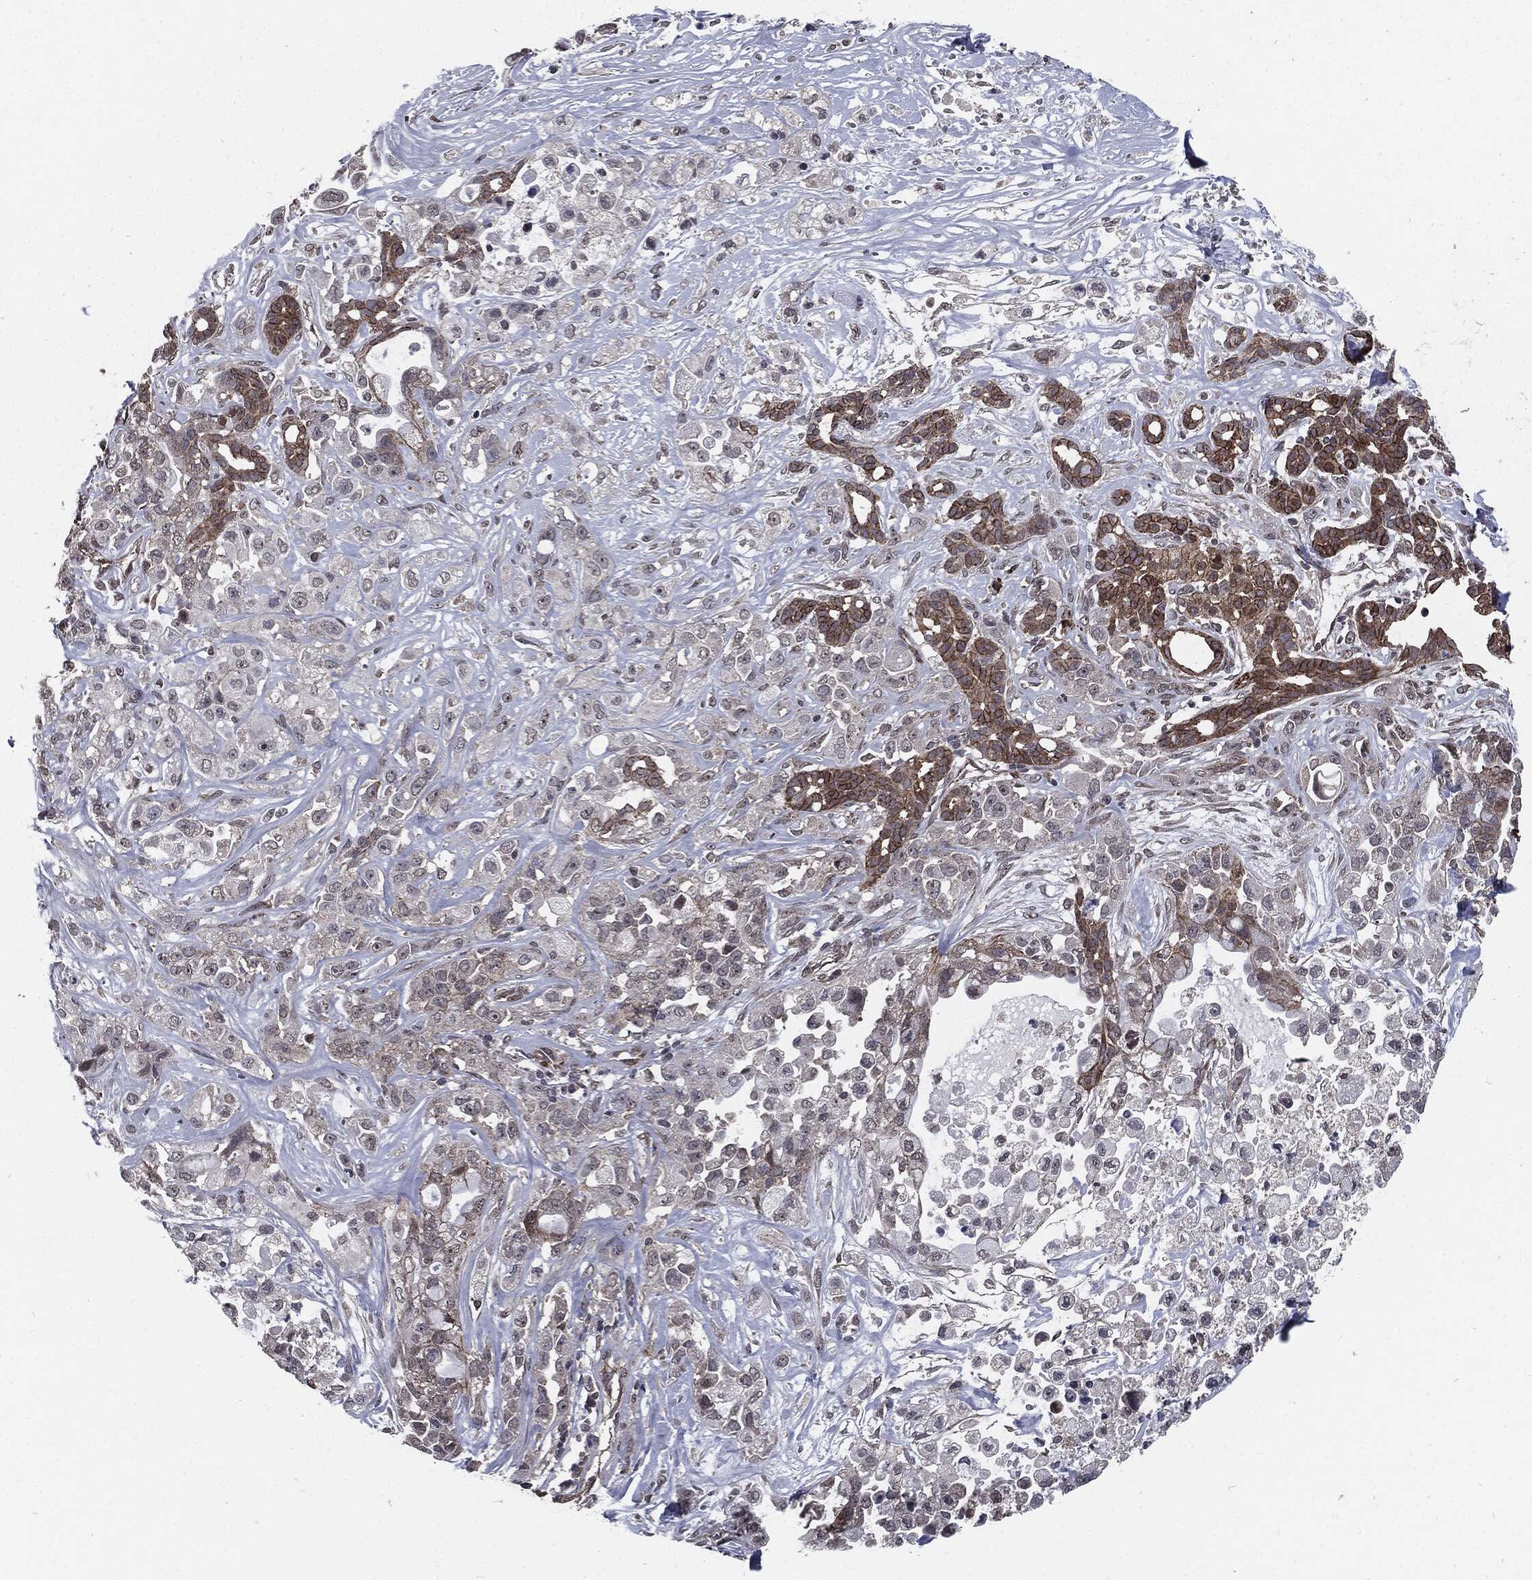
{"staining": {"intensity": "strong", "quantity": ">75%", "location": "cytoplasmic/membranous"}, "tissue": "pancreatic cancer", "cell_type": "Tumor cells", "image_type": "cancer", "snomed": [{"axis": "morphology", "description": "Adenocarcinoma, NOS"}, {"axis": "topography", "description": "Pancreas"}], "caption": "This micrograph reveals immunohistochemistry (IHC) staining of human pancreatic cancer (adenocarcinoma), with high strong cytoplasmic/membranous staining in approximately >75% of tumor cells.", "gene": "PTPA", "patient": {"sex": "male", "age": 44}}